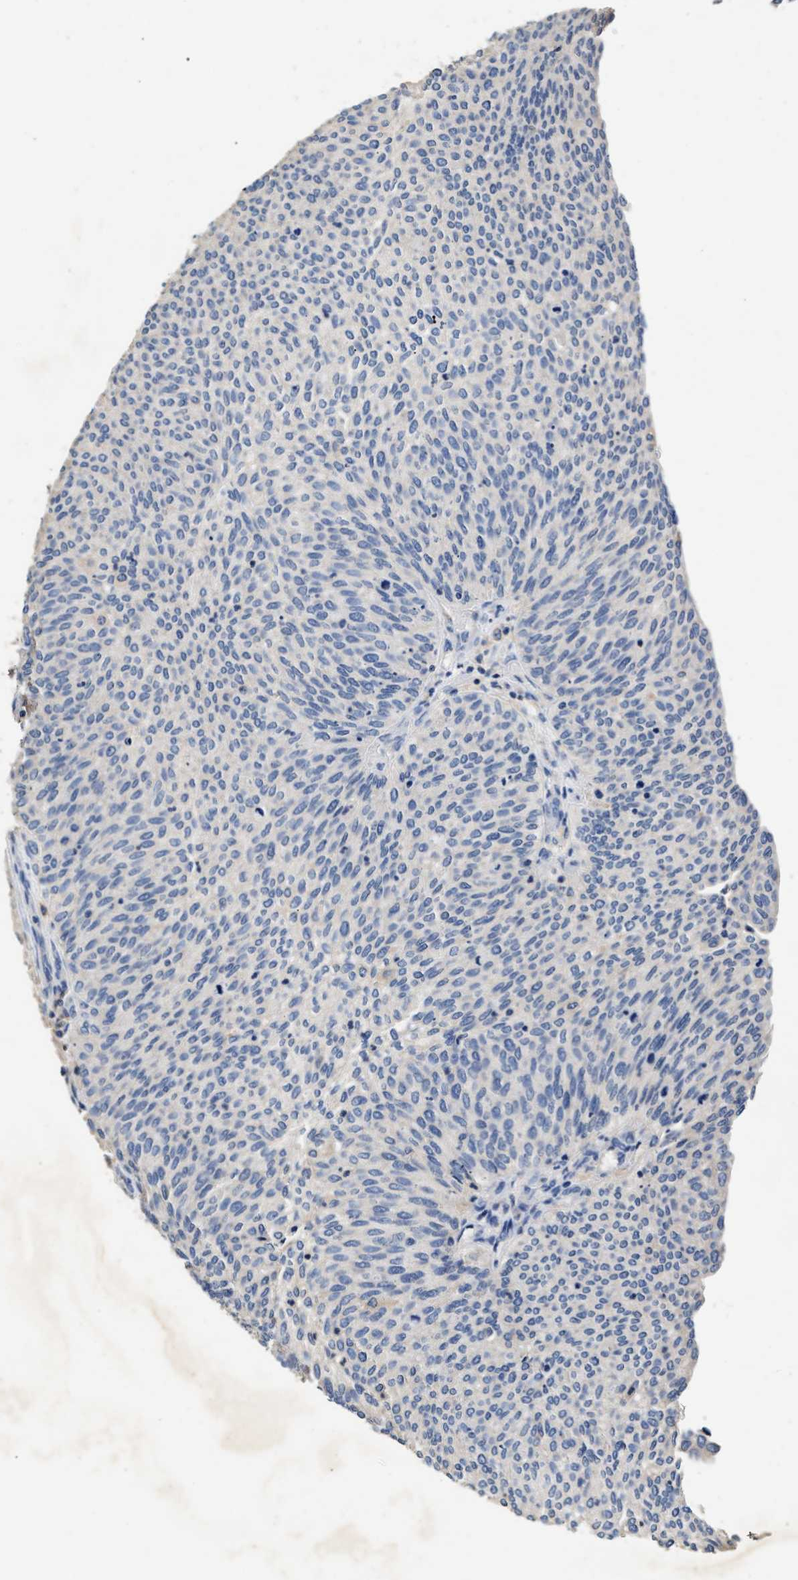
{"staining": {"intensity": "negative", "quantity": "none", "location": "none"}, "tissue": "urothelial cancer", "cell_type": "Tumor cells", "image_type": "cancer", "snomed": [{"axis": "morphology", "description": "Urothelial carcinoma, Low grade"}, {"axis": "topography", "description": "Urinary bladder"}], "caption": "The image demonstrates no staining of tumor cells in urothelial cancer.", "gene": "SLCO2B1", "patient": {"sex": "female", "age": 79}}